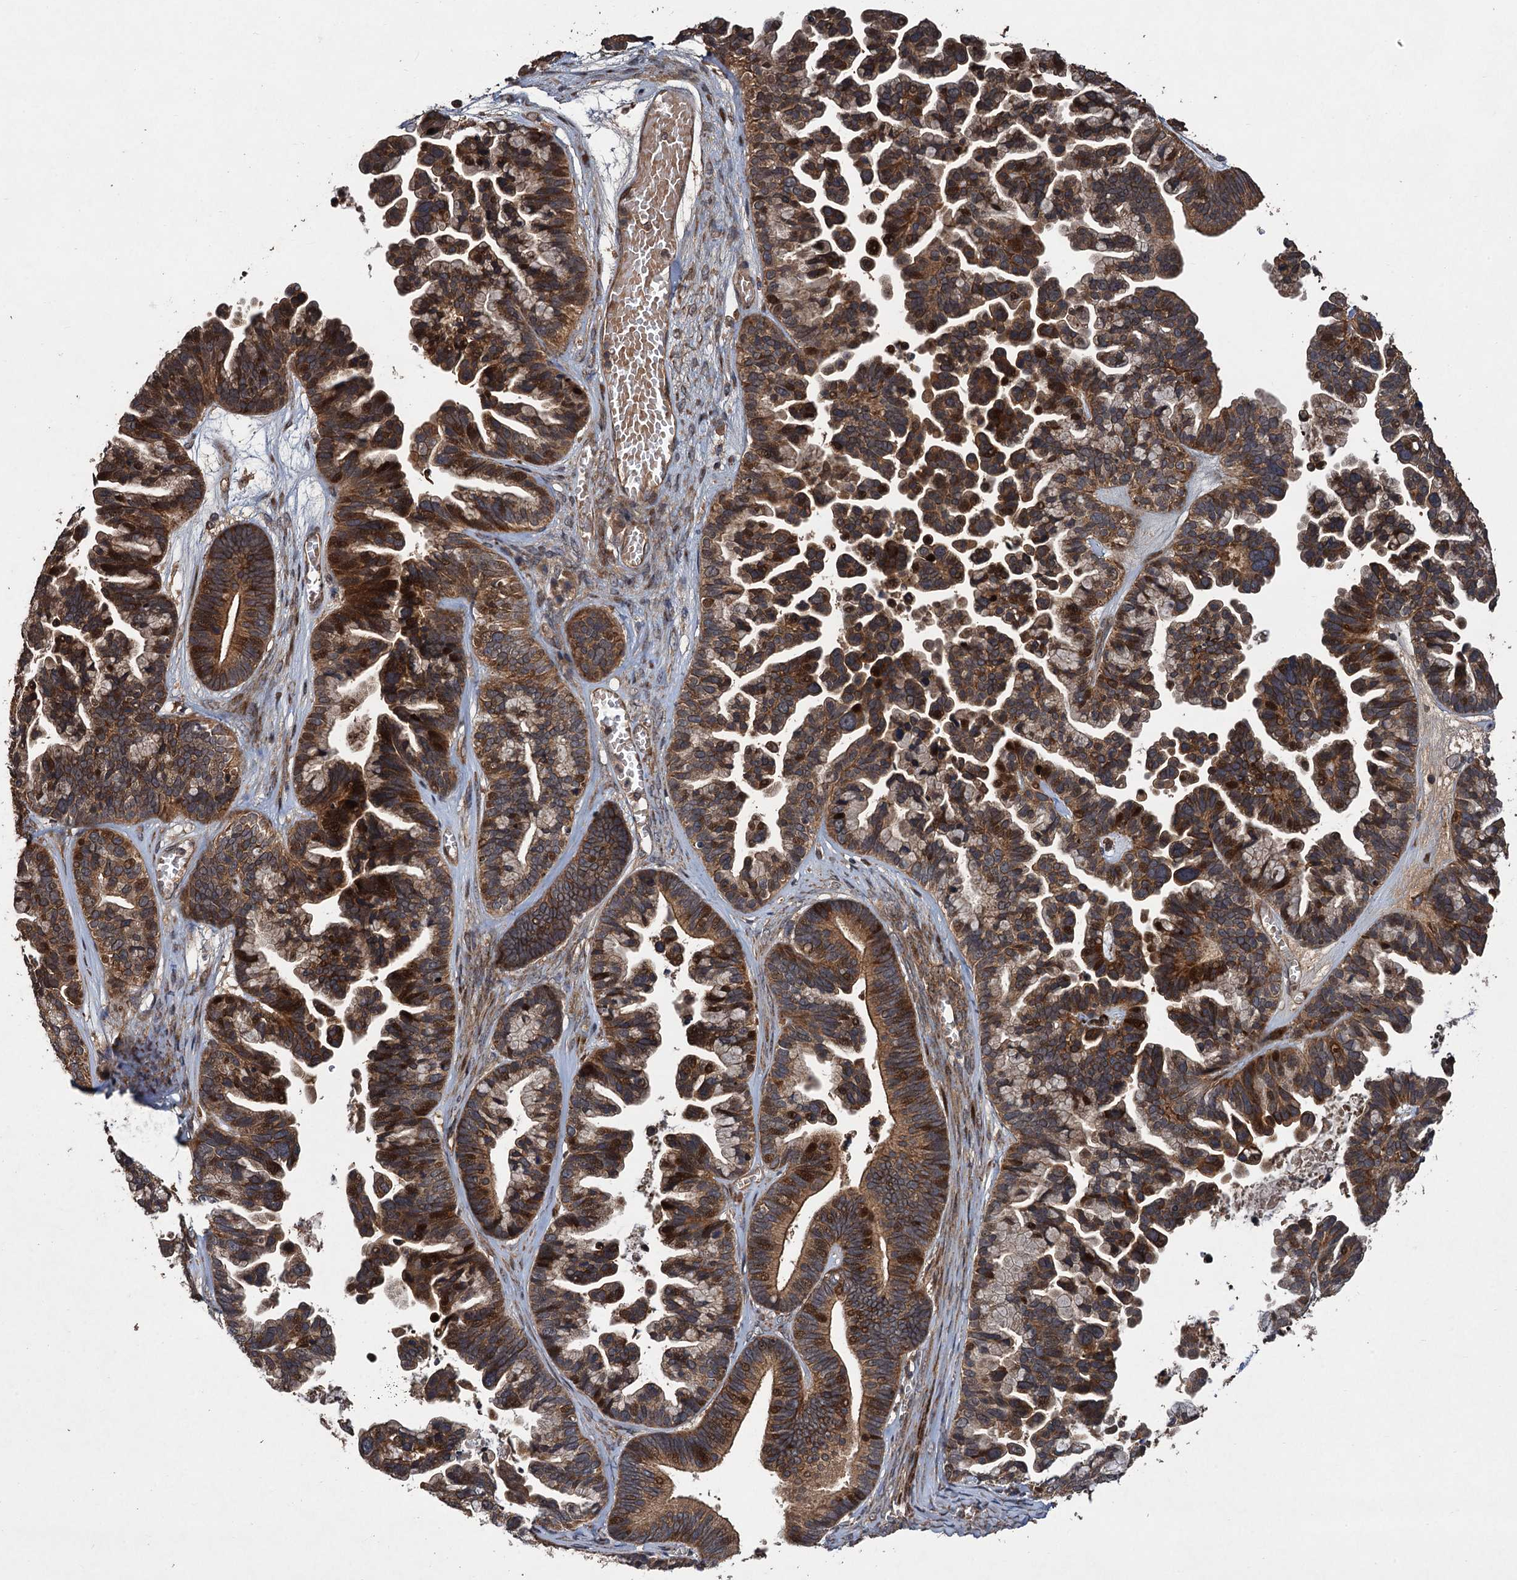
{"staining": {"intensity": "moderate", "quantity": ">75%", "location": "cytoplasmic/membranous,nuclear"}, "tissue": "ovarian cancer", "cell_type": "Tumor cells", "image_type": "cancer", "snomed": [{"axis": "morphology", "description": "Cystadenocarcinoma, serous, NOS"}, {"axis": "topography", "description": "Ovary"}], "caption": "Tumor cells display moderate cytoplasmic/membranous and nuclear staining in about >75% of cells in serous cystadenocarcinoma (ovarian).", "gene": "TMEM39B", "patient": {"sex": "female", "age": 56}}